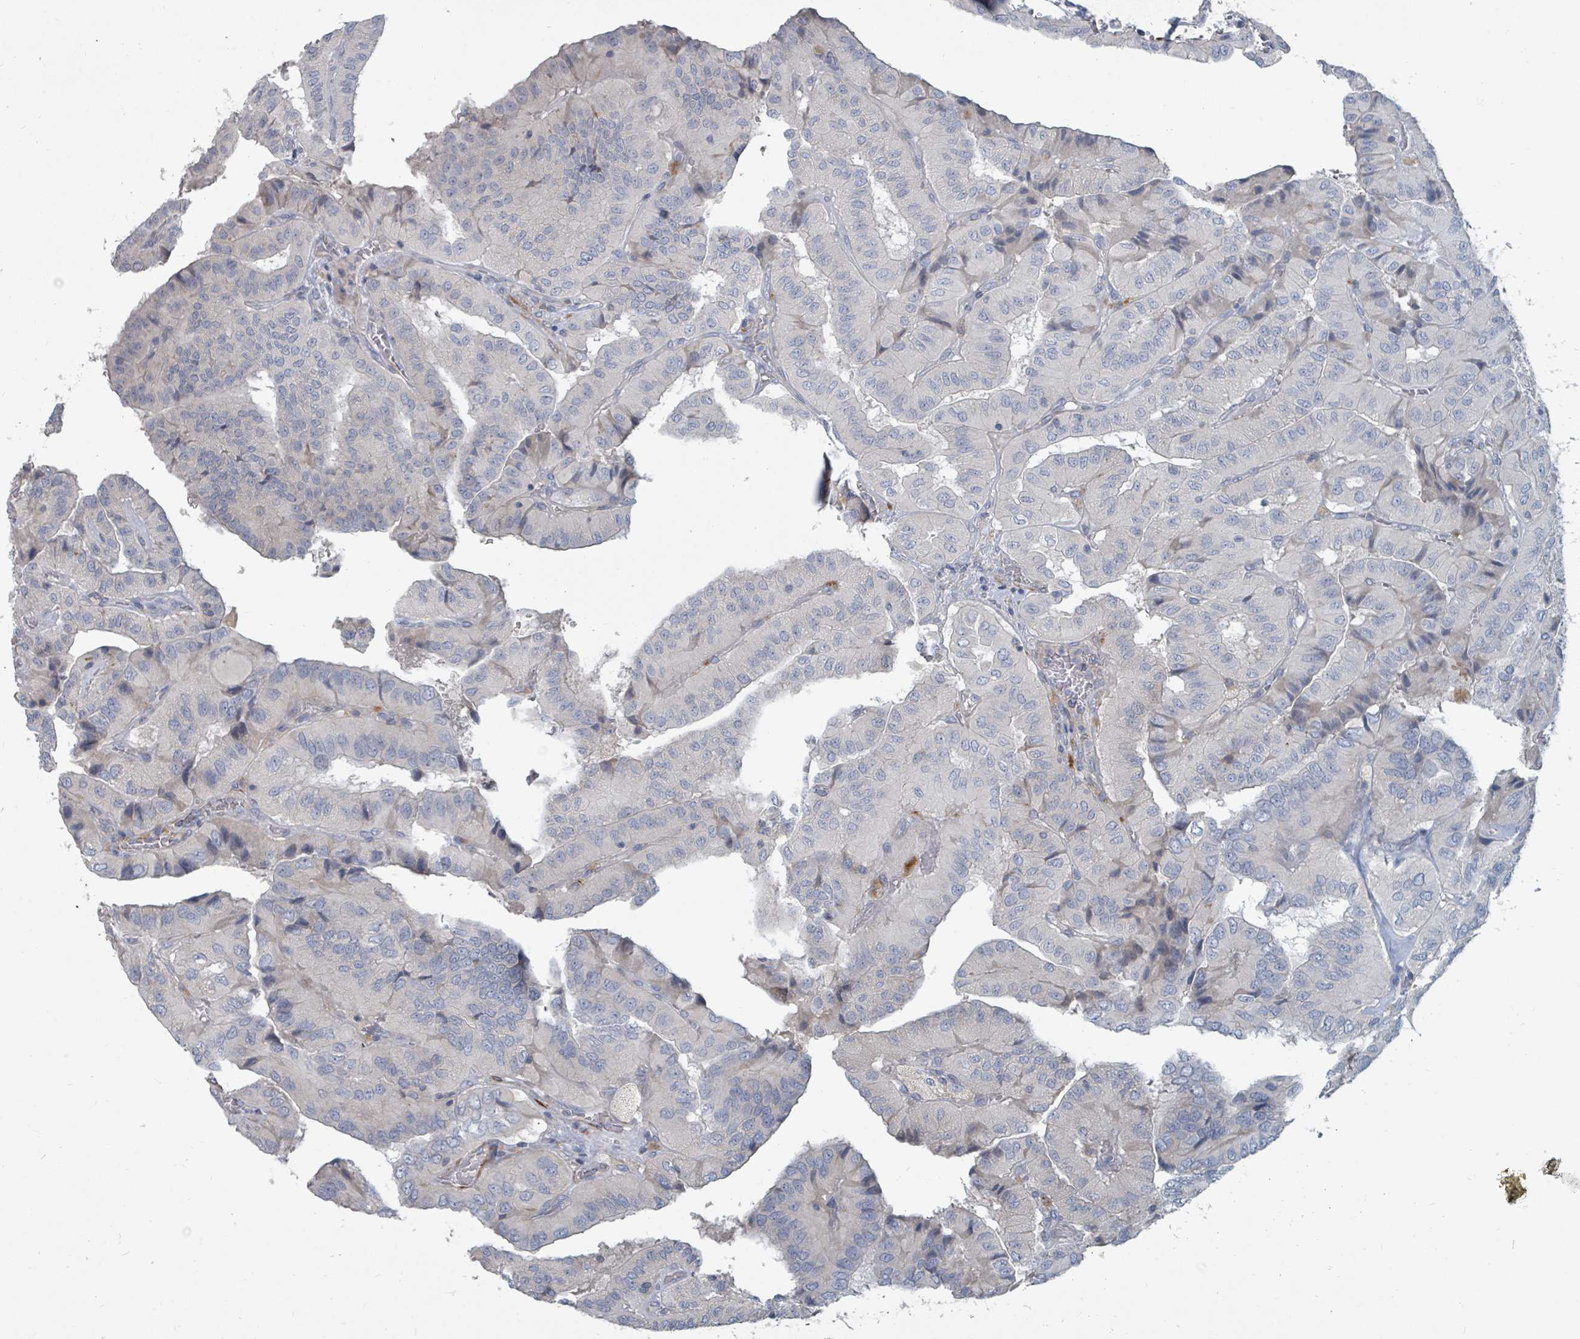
{"staining": {"intensity": "negative", "quantity": "none", "location": "none"}, "tissue": "thyroid cancer", "cell_type": "Tumor cells", "image_type": "cancer", "snomed": [{"axis": "morphology", "description": "Normal tissue, NOS"}, {"axis": "morphology", "description": "Papillary adenocarcinoma, NOS"}, {"axis": "topography", "description": "Thyroid gland"}], "caption": "Immunohistochemistry of human thyroid cancer (papillary adenocarcinoma) displays no staining in tumor cells. The staining is performed using DAB brown chromogen with nuclei counter-stained in using hematoxylin.", "gene": "ARGFX", "patient": {"sex": "female", "age": 59}}